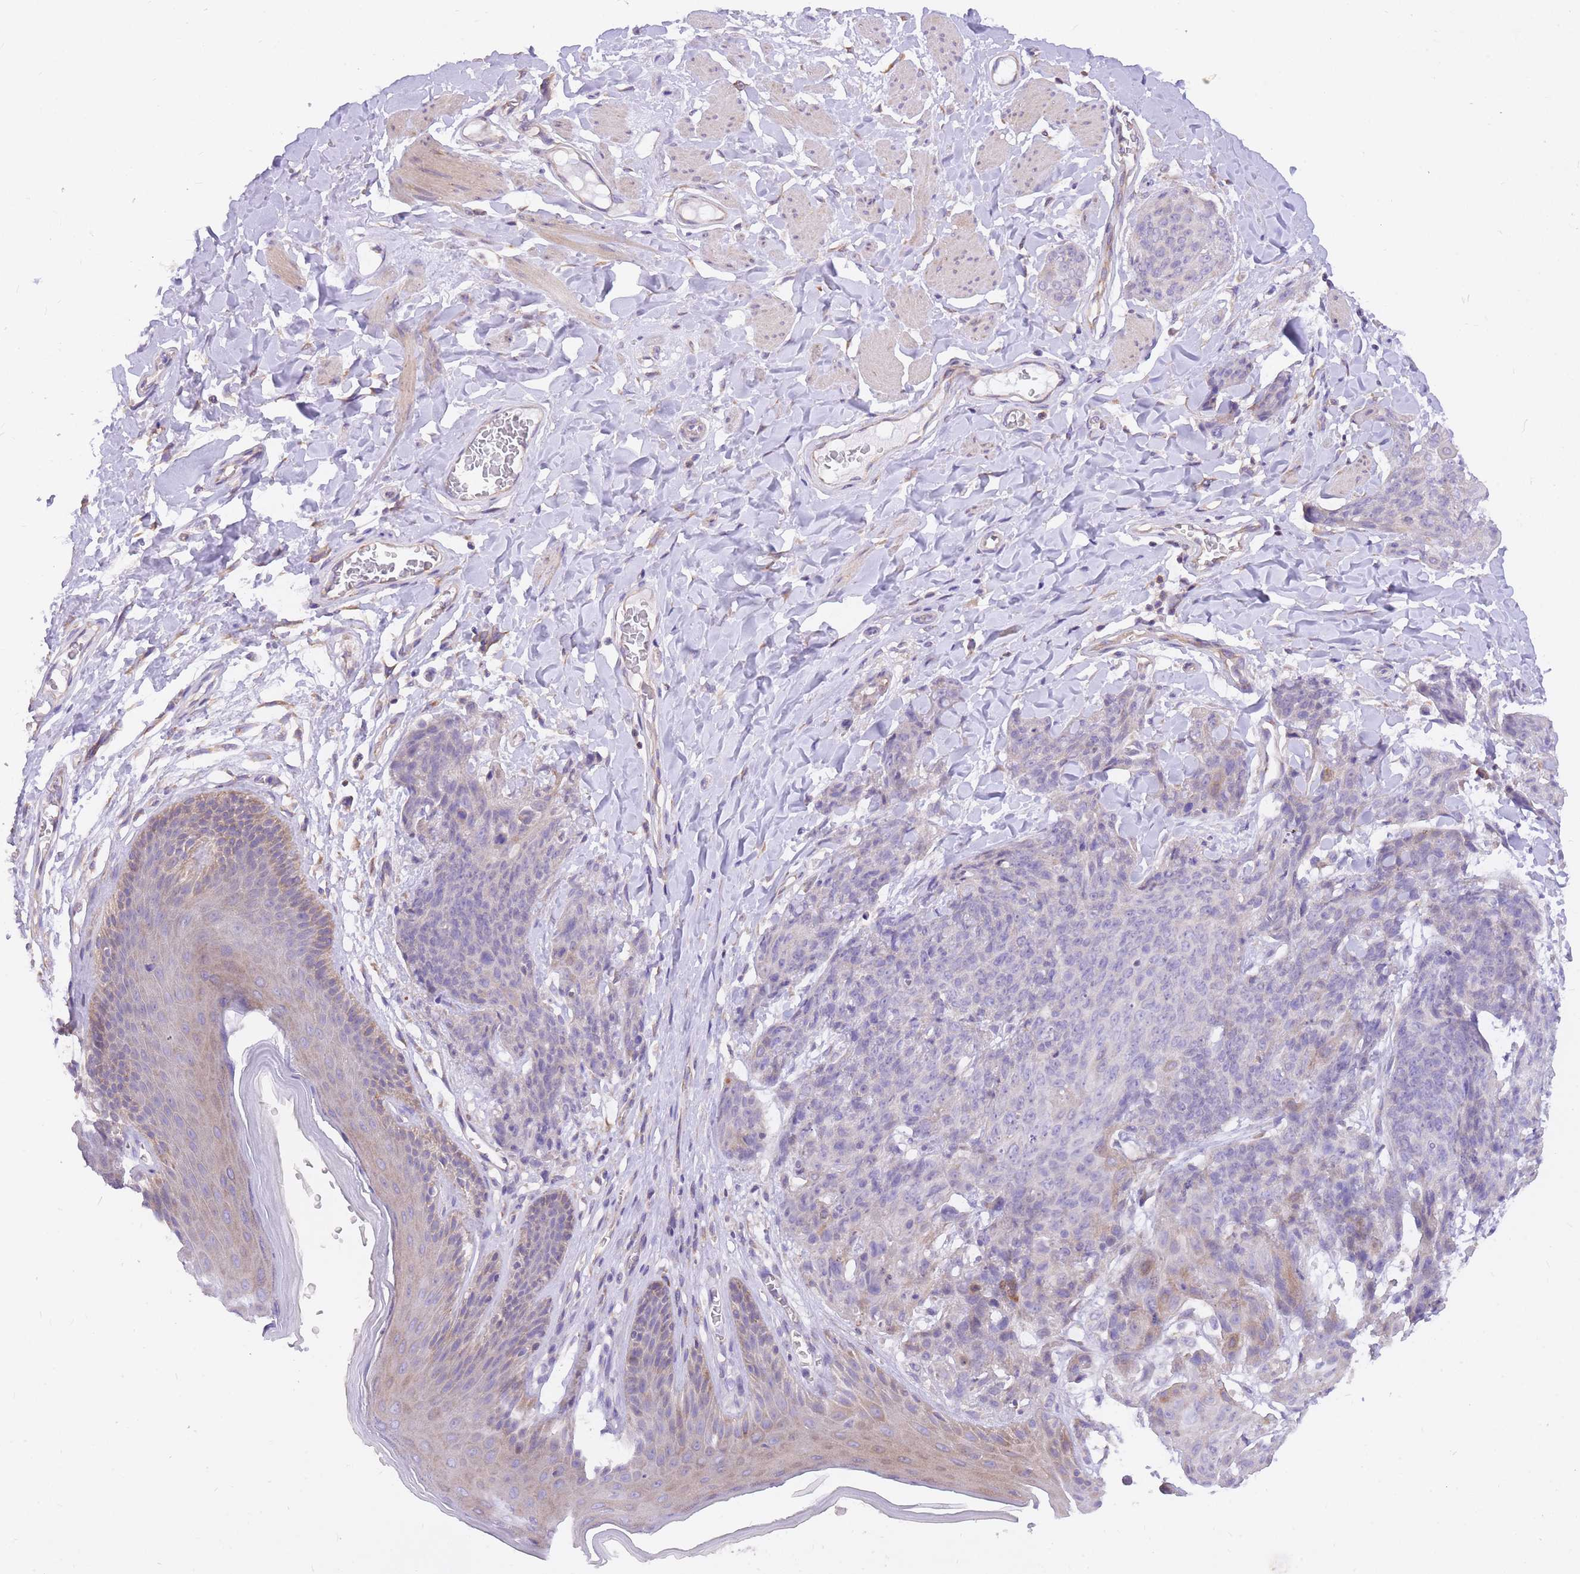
{"staining": {"intensity": "negative", "quantity": "none", "location": "none"}, "tissue": "skin cancer", "cell_type": "Tumor cells", "image_type": "cancer", "snomed": [{"axis": "morphology", "description": "Squamous cell carcinoma, NOS"}, {"axis": "topography", "description": "Skin"}, {"axis": "topography", "description": "Vulva"}], "caption": "Skin squamous cell carcinoma was stained to show a protein in brown. There is no significant expression in tumor cells.", "gene": "TOPAZ1", "patient": {"sex": "female", "age": 85}}